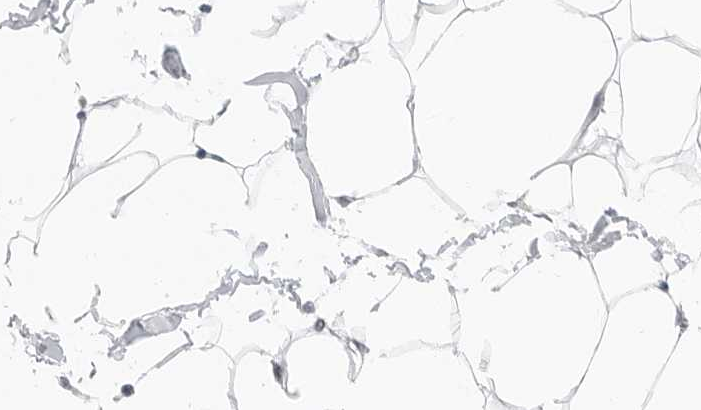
{"staining": {"intensity": "negative", "quantity": "none", "location": "none"}, "tissue": "adipose tissue", "cell_type": "Adipocytes", "image_type": "normal", "snomed": [{"axis": "morphology", "description": "Normal tissue, NOS"}, {"axis": "morphology", "description": "Adenocarcinoma, NOS"}, {"axis": "topography", "description": "Colon"}, {"axis": "topography", "description": "Peripheral nerve tissue"}], "caption": "Immunohistochemistry micrograph of benign adipose tissue: adipose tissue stained with DAB displays no significant protein staining in adipocytes.", "gene": "METAP1", "patient": {"sex": "male", "age": 14}}